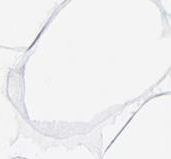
{"staining": {"intensity": "negative", "quantity": "none", "location": "none"}, "tissue": "adipose tissue", "cell_type": "Adipocytes", "image_type": "normal", "snomed": [{"axis": "morphology", "description": "Normal tissue, NOS"}, {"axis": "morphology", "description": "Duct carcinoma"}, {"axis": "topography", "description": "Breast"}, {"axis": "topography", "description": "Adipose tissue"}], "caption": "Protein analysis of normal adipose tissue displays no significant positivity in adipocytes. (Brightfield microscopy of DAB immunohistochemistry at high magnification).", "gene": "EIF2AK2", "patient": {"sex": "female", "age": 37}}